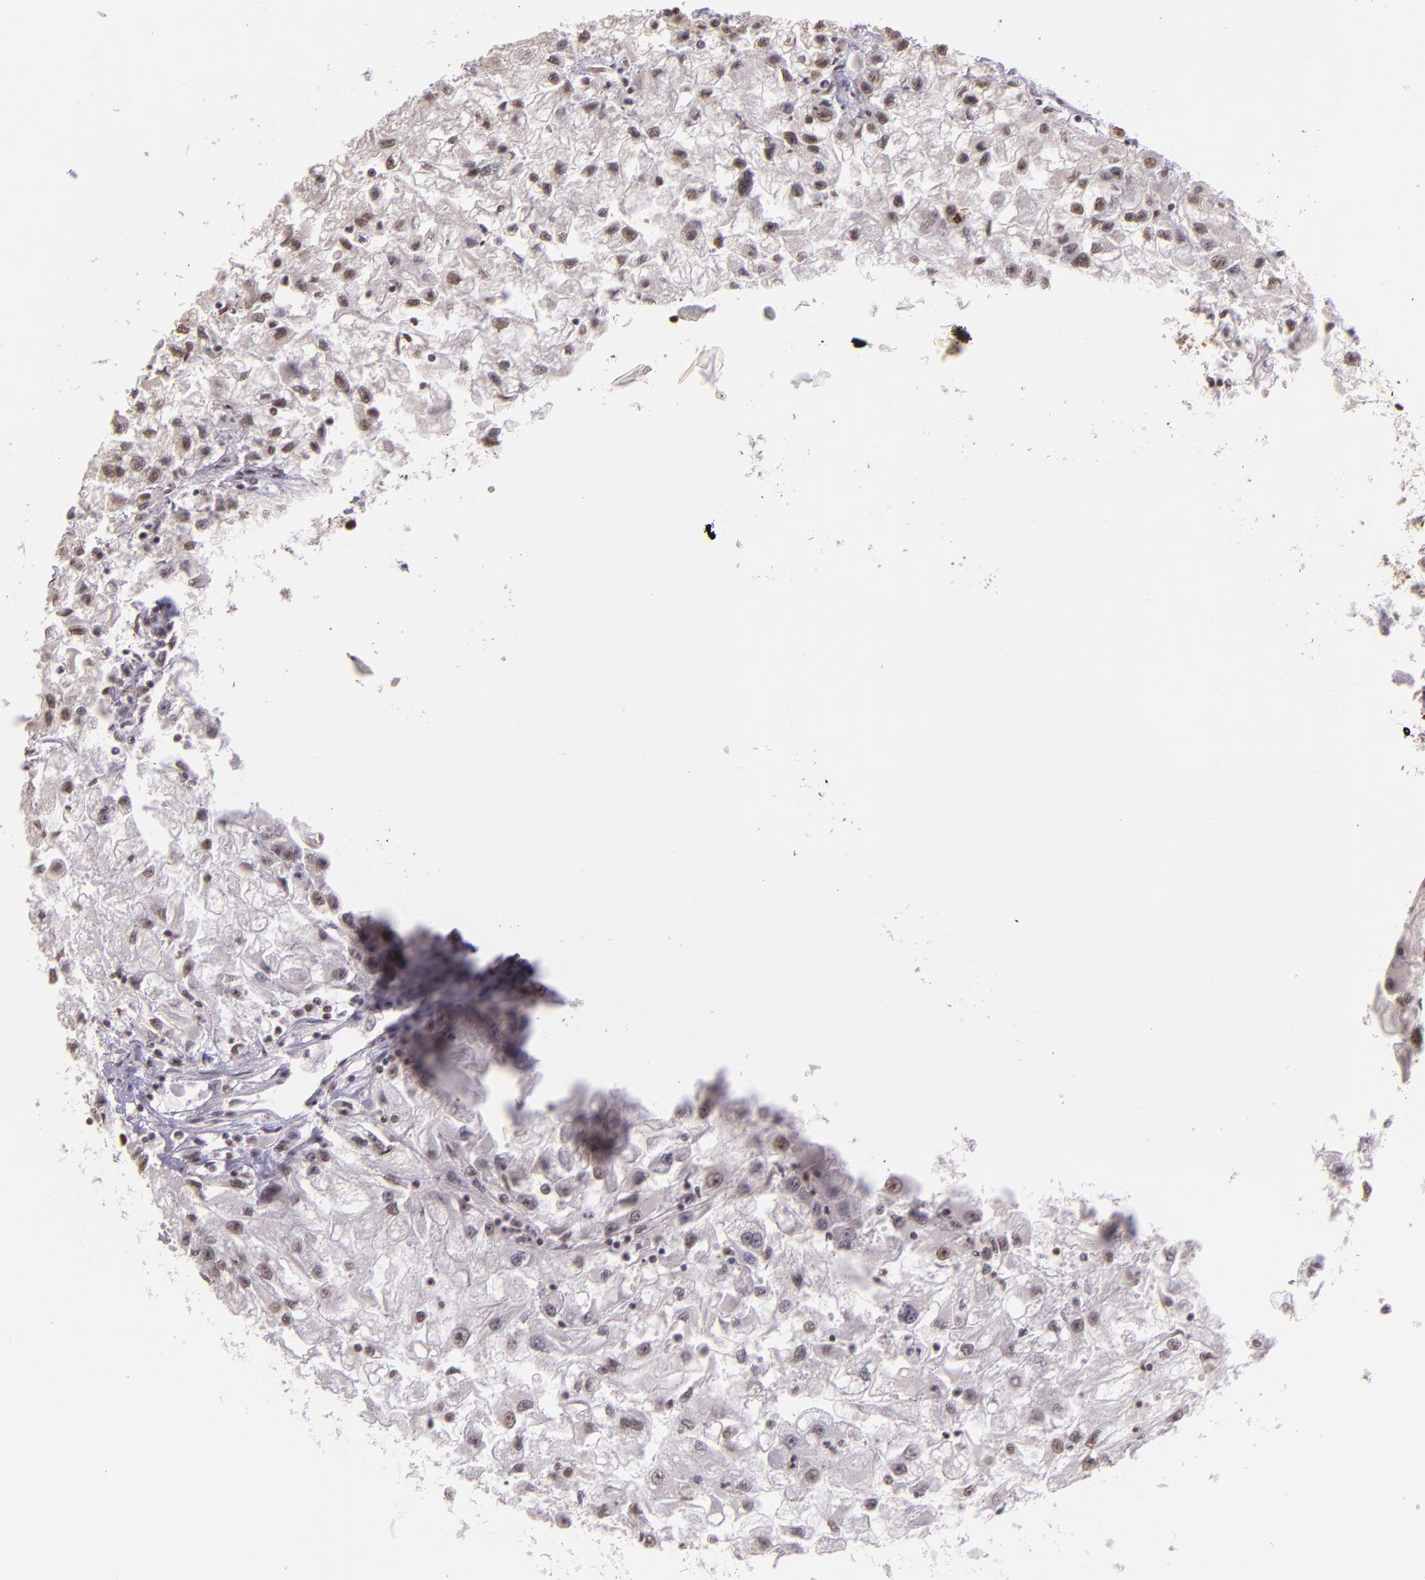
{"staining": {"intensity": "weak", "quantity": "<25%", "location": "nuclear"}, "tissue": "renal cancer", "cell_type": "Tumor cells", "image_type": "cancer", "snomed": [{"axis": "morphology", "description": "Adenocarcinoma, NOS"}, {"axis": "topography", "description": "Kidney"}], "caption": "An immunohistochemistry (IHC) histopathology image of renal adenocarcinoma is shown. There is no staining in tumor cells of renal adenocarcinoma.", "gene": "USF1", "patient": {"sex": "male", "age": 59}}